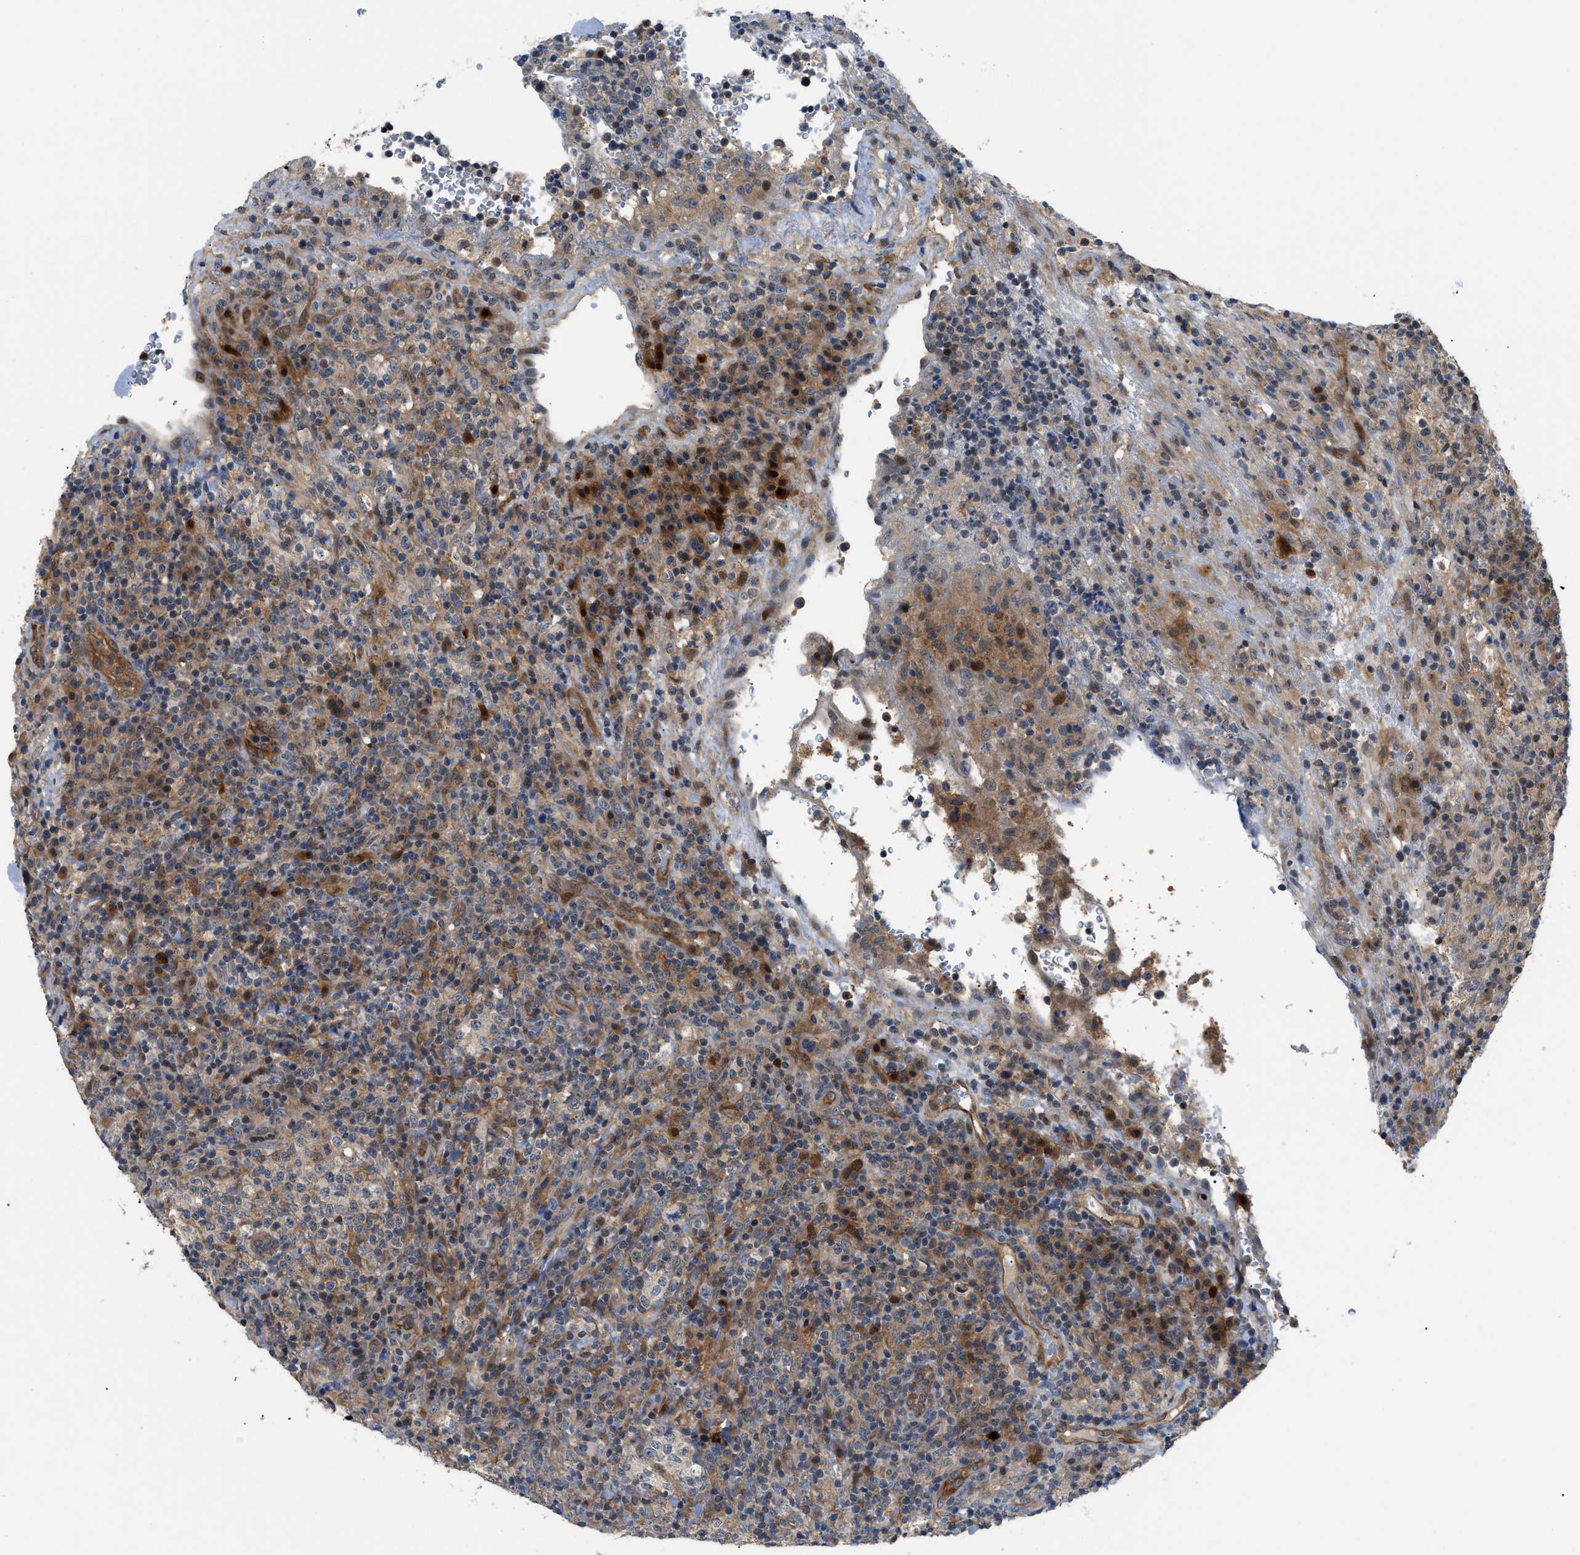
{"staining": {"intensity": "moderate", "quantity": "<25%", "location": "cytoplasmic/membranous"}, "tissue": "lymphoma", "cell_type": "Tumor cells", "image_type": "cancer", "snomed": [{"axis": "morphology", "description": "Malignant lymphoma, non-Hodgkin's type, High grade"}, {"axis": "topography", "description": "Lymph node"}], "caption": "Protein staining displays moderate cytoplasmic/membranous expression in about <25% of tumor cells in malignant lymphoma, non-Hodgkin's type (high-grade). The staining was performed using DAB, with brown indicating positive protein expression. Nuclei are stained blue with hematoxylin.", "gene": "TRAK2", "patient": {"sex": "female", "age": 76}}